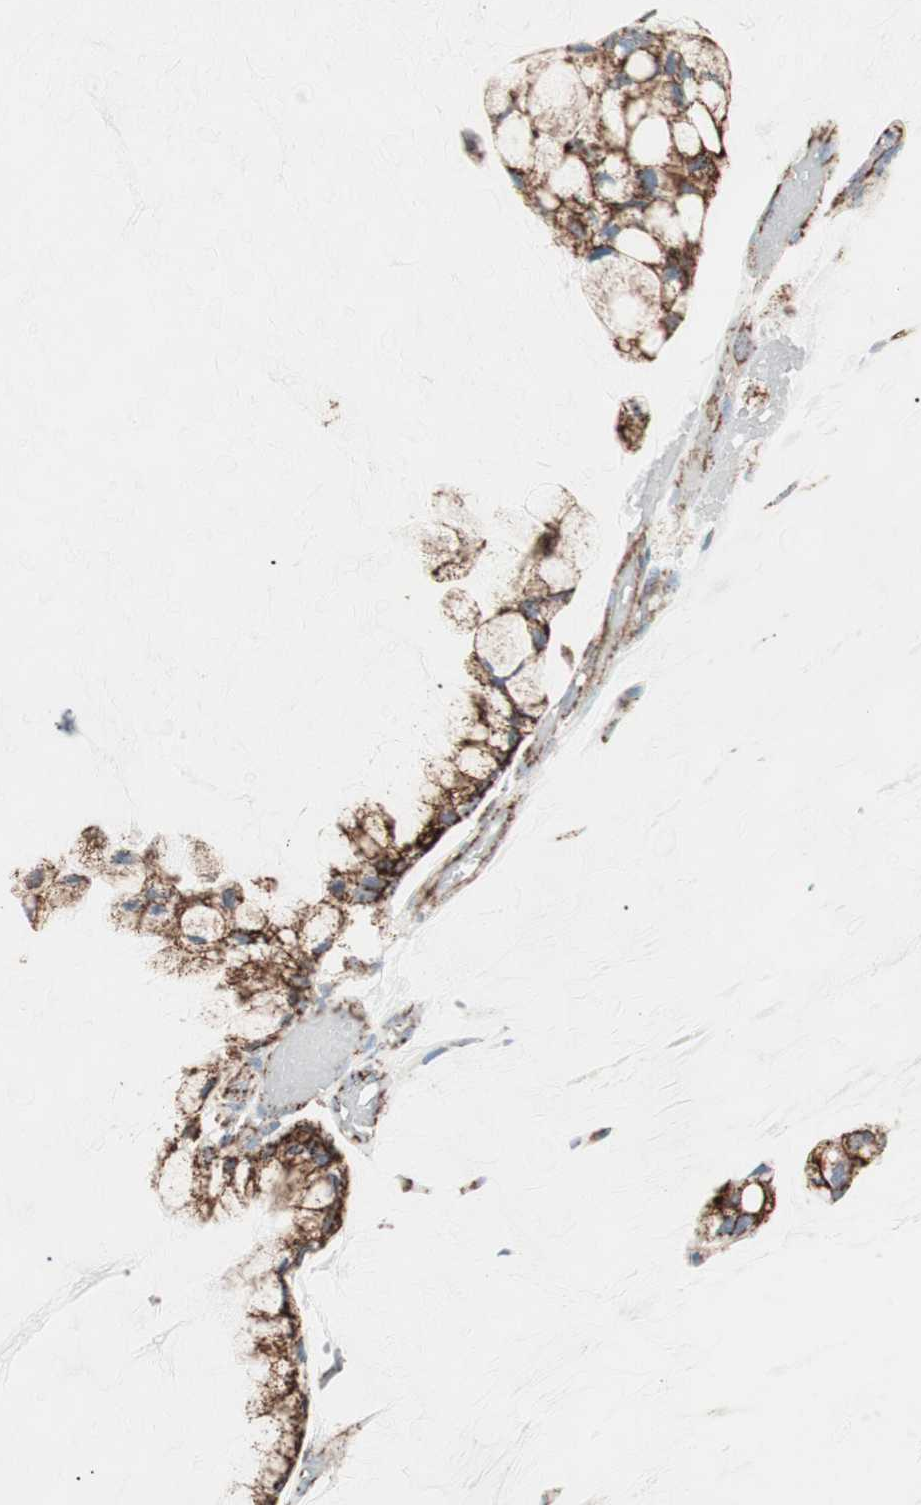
{"staining": {"intensity": "strong", "quantity": ">75%", "location": "cytoplasmic/membranous"}, "tissue": "ovarian cancer", "cell_type": "Tumor cells", "image_type": "cancer", "snomed": [{"axis": "morphology", "description": "Cystadenocarcinoma, mucinous, NOS"}, {"axis": "topography", "description": "Ovary"}], "caption": "Immunohistochemistry (IHC) (DAB) staining of ovarian cancer (mucinous cystadenocarcinoma) reveals strong cytoplasmic/membranous protein positivity in about >75% of tumor cells. (DAB IHC with brightfield microscopy, high magnification).", "gene": "TOMM20", "patient": {"sex": "female", "age": 39}}